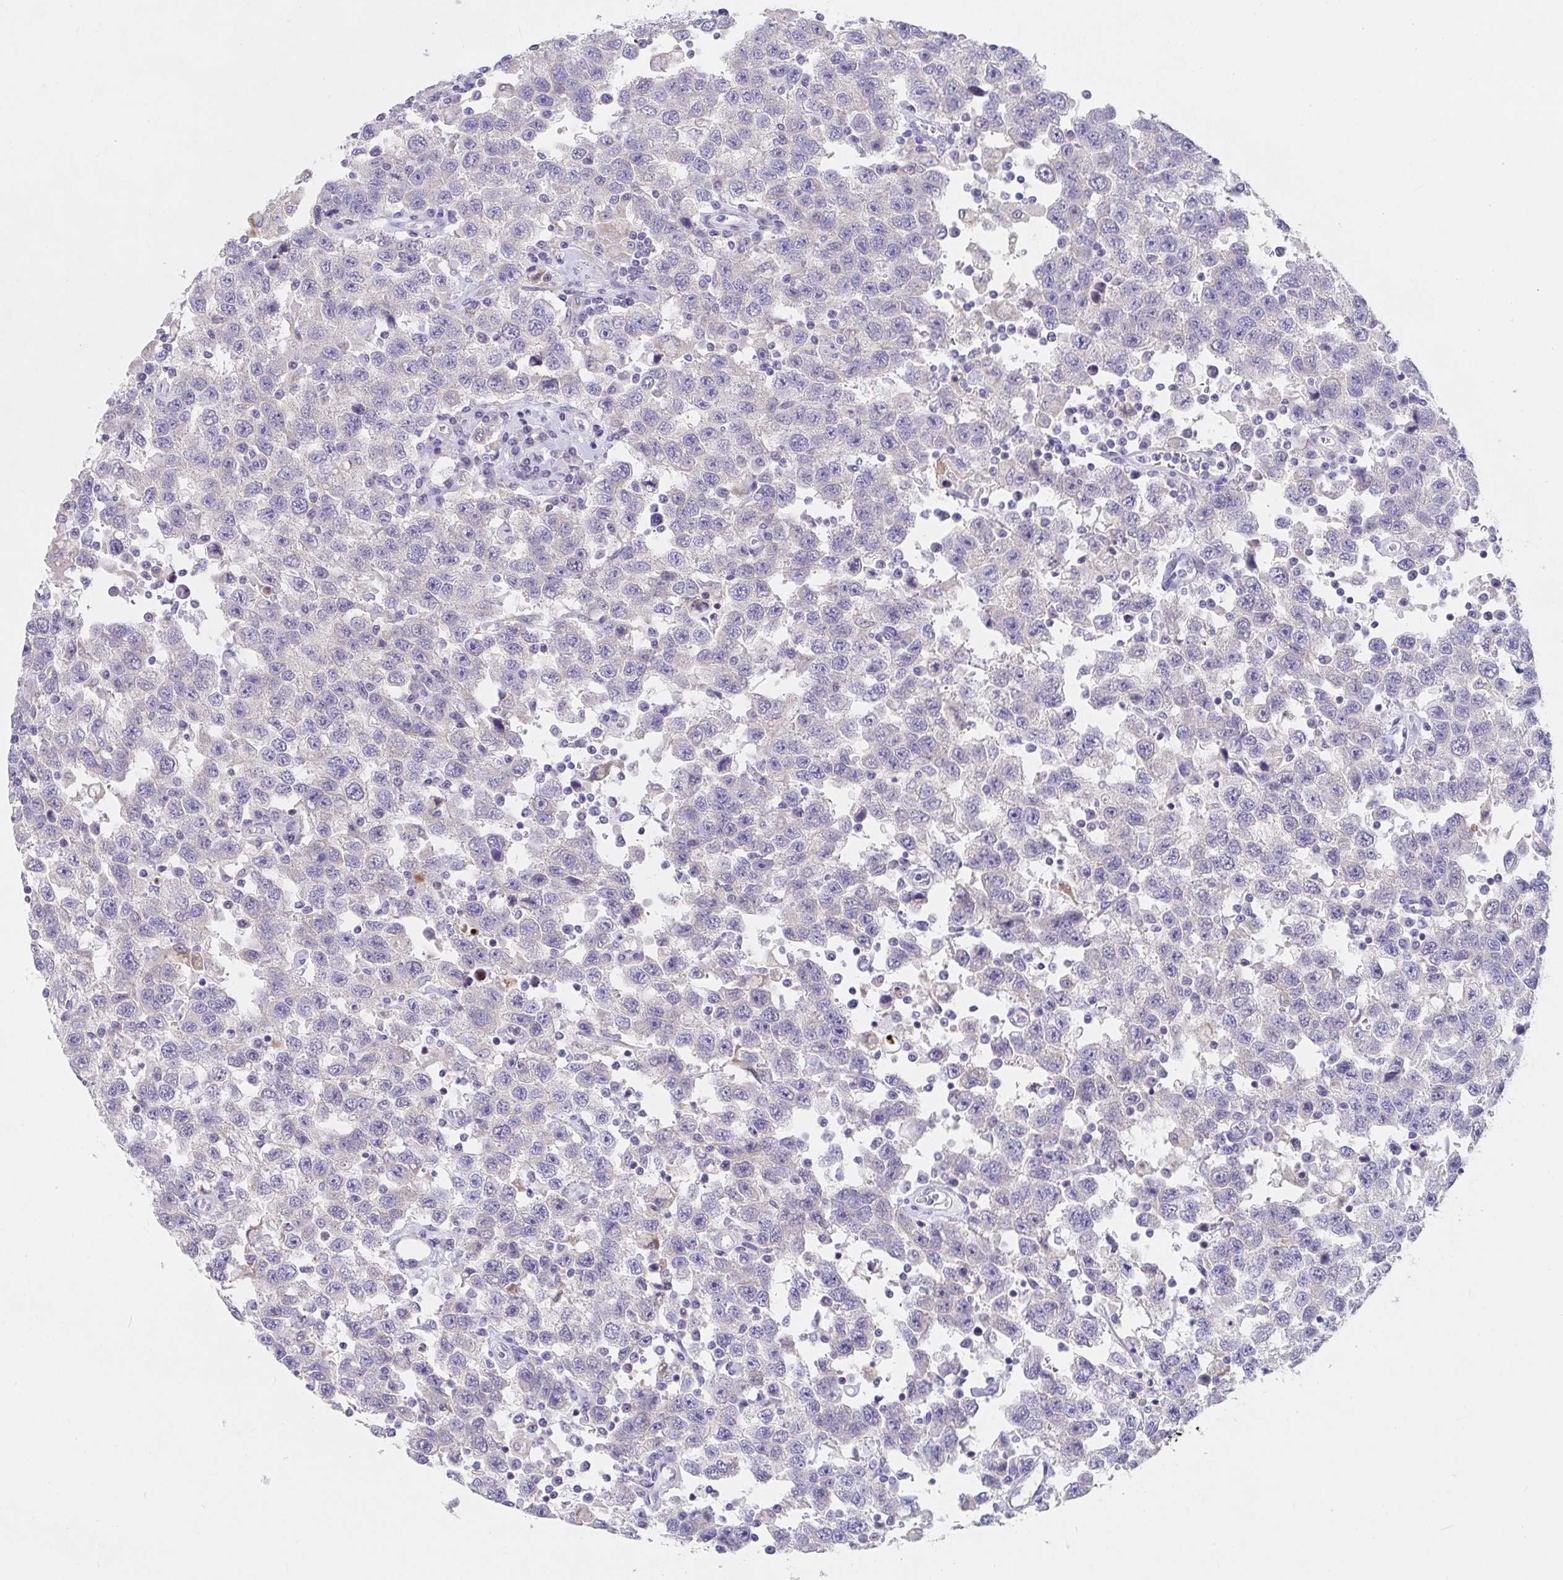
{"staining": {"intensity": "negative", "quantity": "none", "location": "none"}, "tissue": "testis cancer", "cell_type": "Tumor cells", "image_type": "cancer", "snomed": [{"axis": "morphology", "description": "Seminoma, NOS"}, {"axis": "topography", "description": "Testis"}], "caption": "Protein analysis of testis cancer demonstrates no significant staining in tumor cells. (DAB (3,3'-diaminobenzidine) IHC, high magnification).", "gene": "ZNF561", "patient": {"sex": "male", "age": 41}}